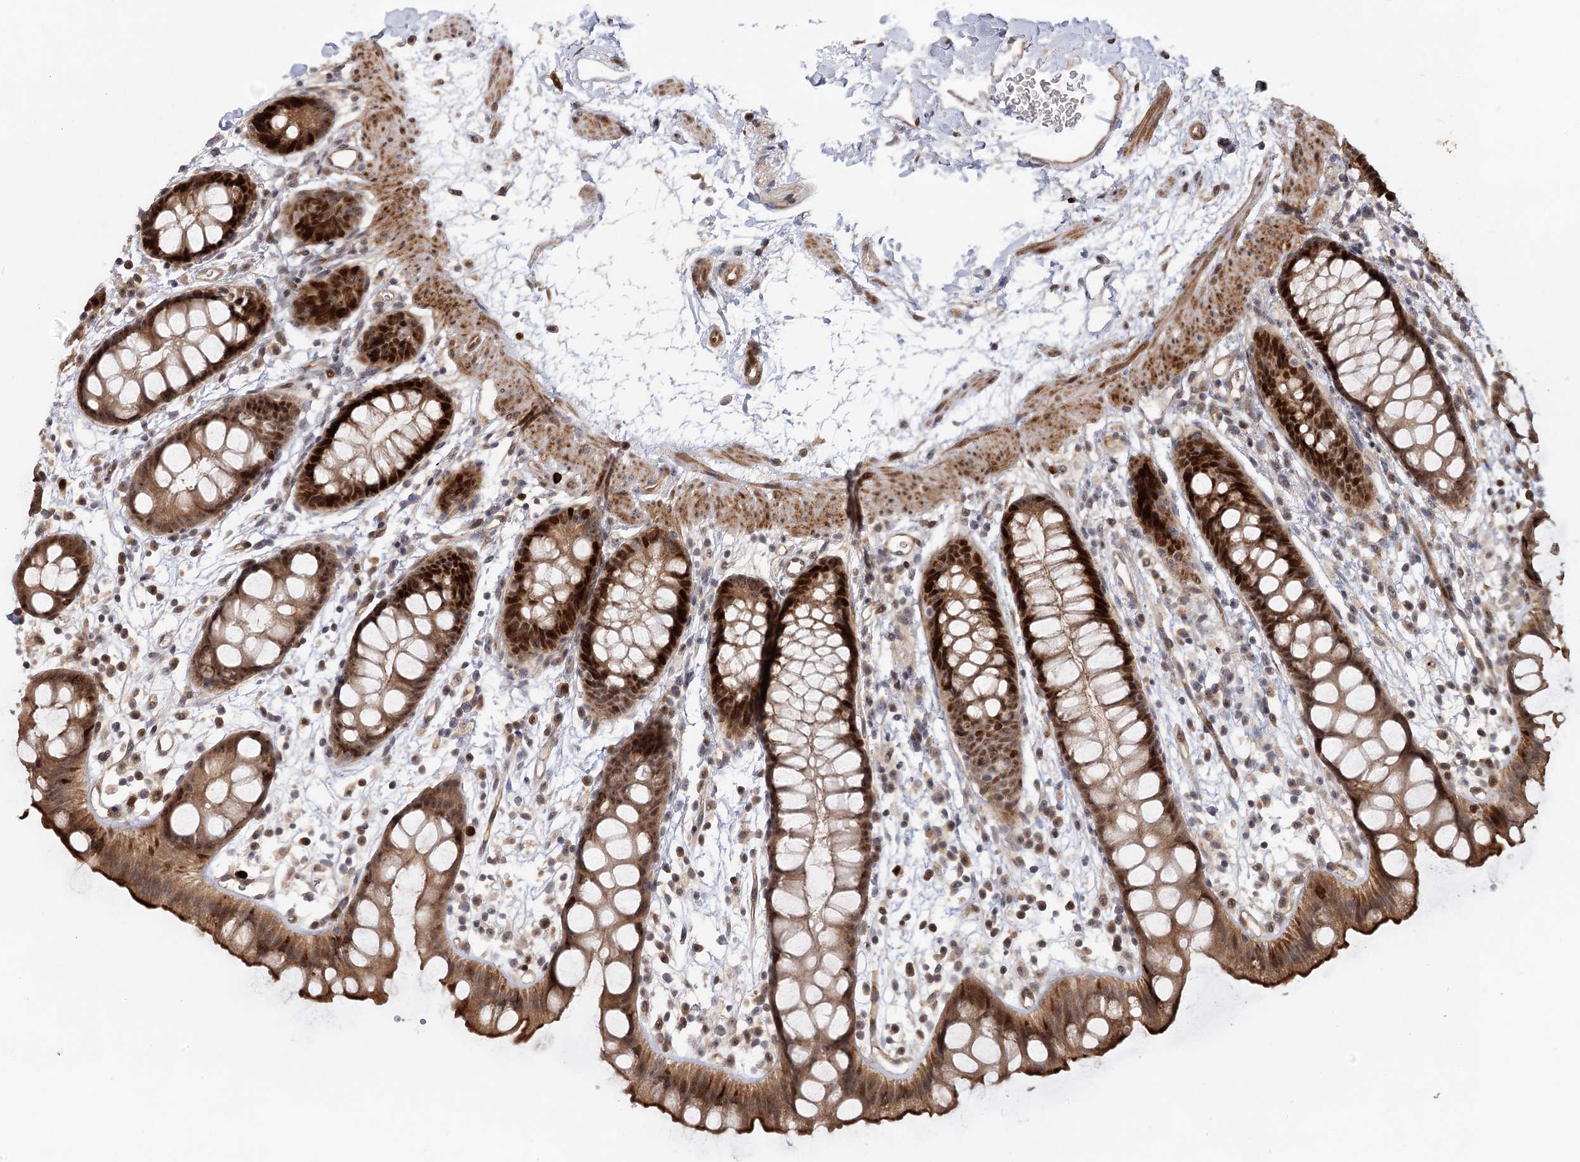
{"staining": {"intensity": "strong", "quantity": "25%-75%", "location": "cytoplasmic/membranous,nuclear"}, "tissue": "rectum", "cell_type": "Glandular cells", "image_type": "normal", "snomed": [{"axis": "morphology", "description": "Normal tissue, NOS"}, {"axis": "topography", "description": "Rectum"}], "caption": "Rectum stained with DAB immunohistochemistry (IHC) shows high levels of strong cytoplasmic/membranous,nuclear staining in approximately 25%-75% of glandular cells. The protein of interest is stained brown, and the nuclei are stained in blue (DAB (3,3'-diaminobenzidine) IHC with brightfield microscopy, high magnification).", "gene": "PIK3C2A", "patient": {"sex": "female", "age": 65}}